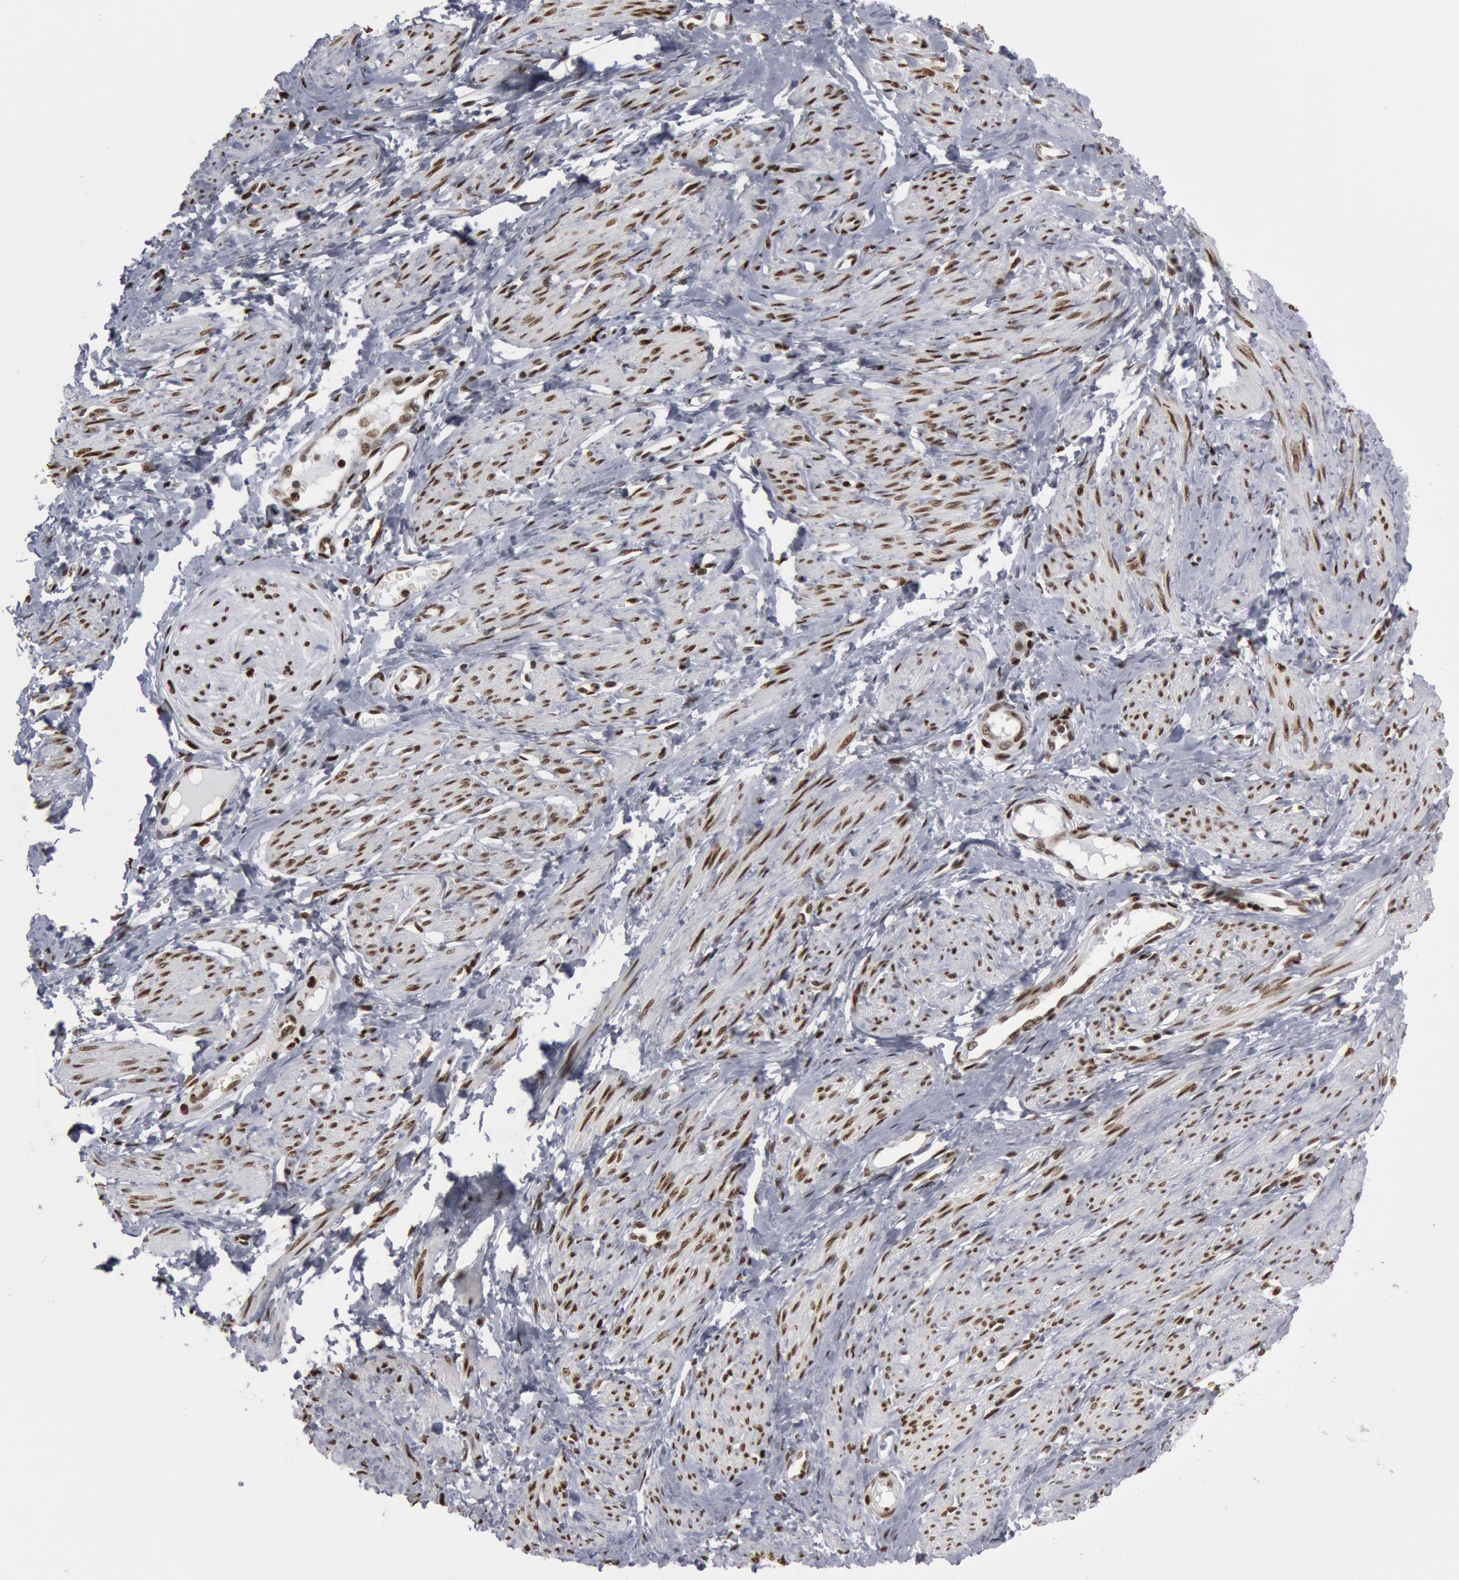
{"staining": {"intensity": "moderate", "quantity": ">75%", "location": "nuclear"}, "tissue": "smooth muscle", "cell_type": "Smooth muscle cells", "image_type": "normal", "snomed": [{"axis": "morphology", "description": "Normal tissue, NOS"}, {"axis": "topography", "description": "Smooth muscle"}, {"axis": "topography", "description": "Uterus"}], "caption": "Immunohistochemical staining of normal smooth muscle reveals moderate nuclear protein staining in approximately >75% of smooth muscle cells. (Stains: DAB (3,3'-diaminobenzidine) in brown, nuclei in blue, Microscopy: brightfield microscopy at high magnification).", "gene": "MECP2", "patient": {"sex": "female", "age": 39}}